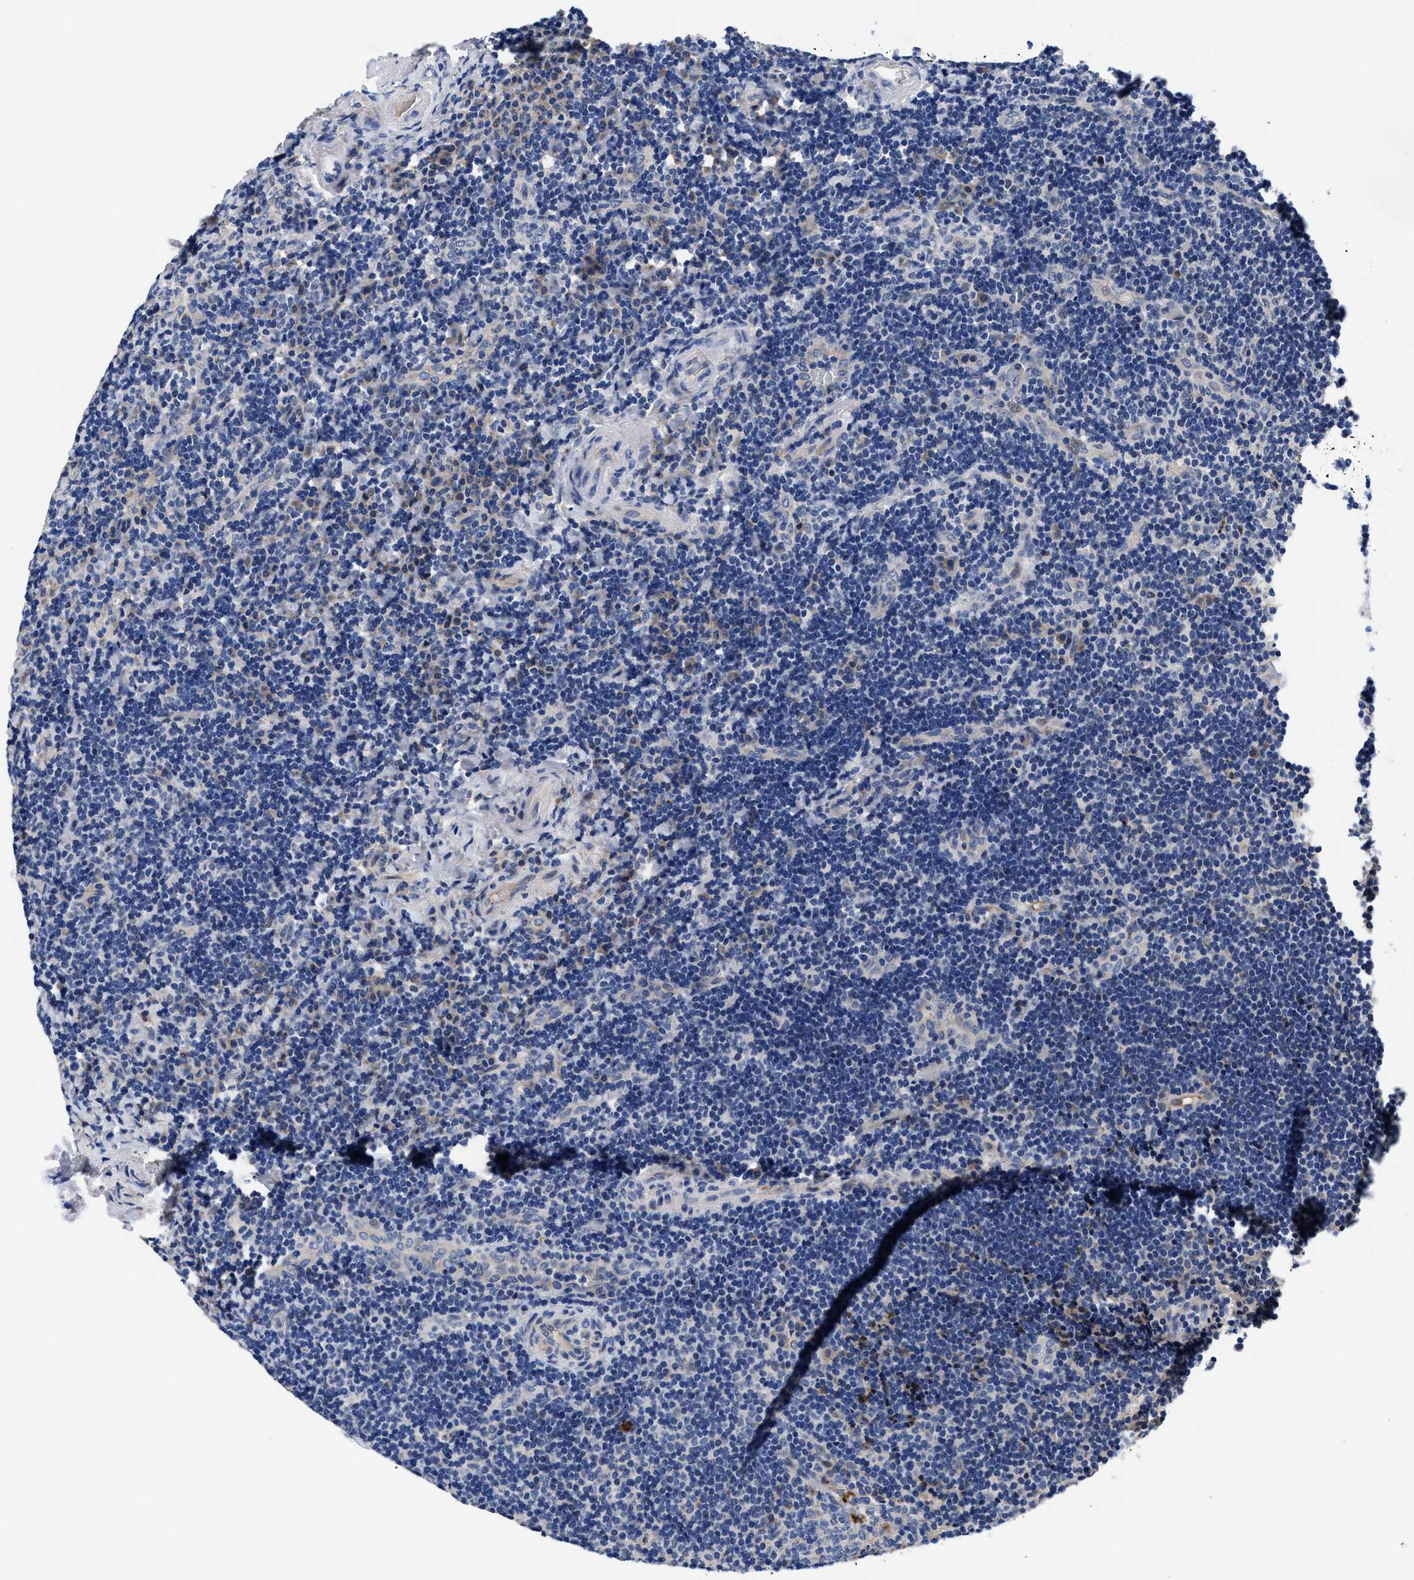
{"staining": {"intensity": "weak", "quantity": "<25%", "location": "cytoplasmic/membranous"}, "tissue": "lymphoma", "cell_type": "Tumor cells", "image_type": "cancer", "snomed": [{"axis": "morphology", "description": "Malignant lymphoma, non-Hodgkin's type, High grade"}, {"axis": "topography", "description": "Tonsil"}], "caption": "Lymphoma was stained to show a protein in brown. There is no significant positivity in tumor cells.", "gene": "DHRS13", "patient": {"sex": "female", "age": 36}}